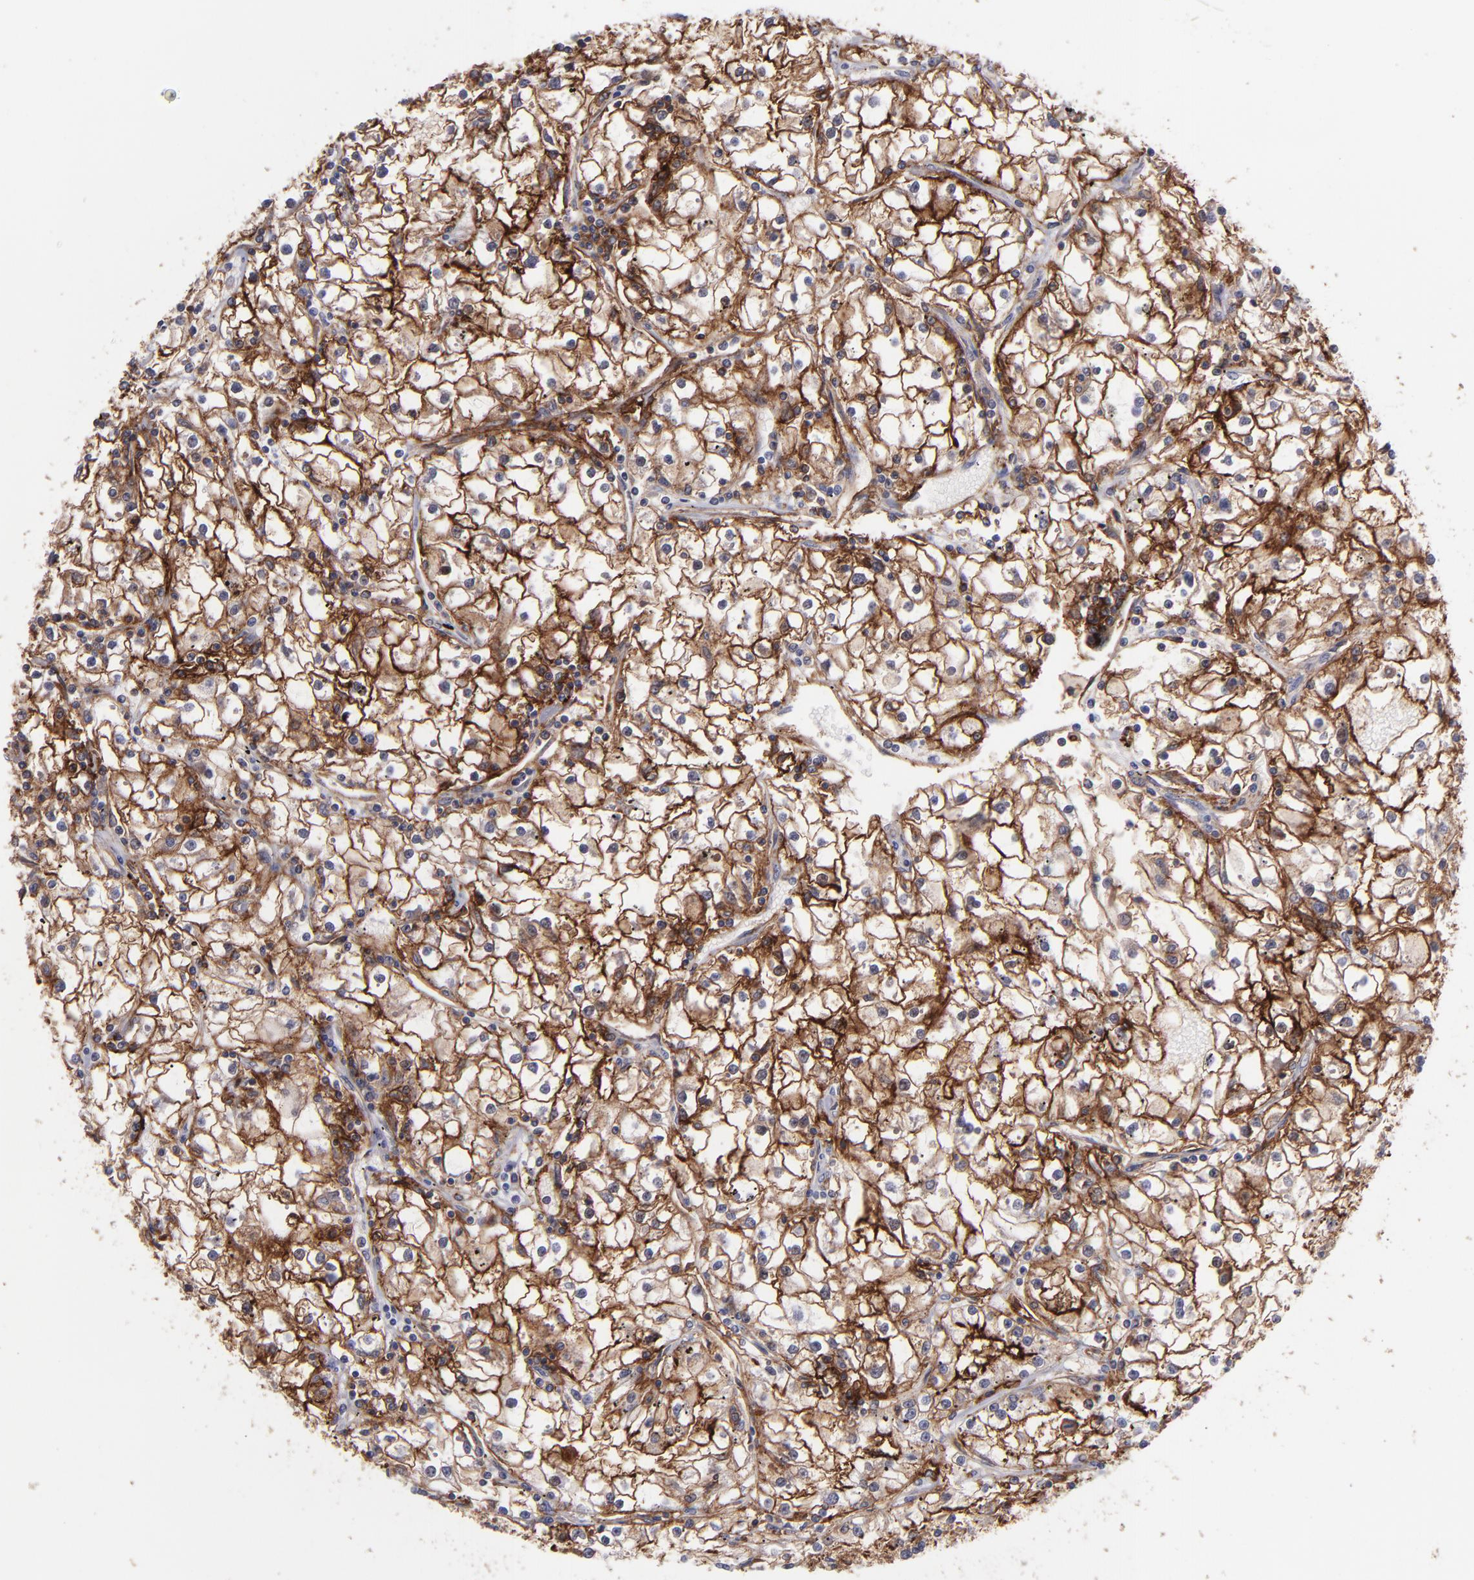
{"staining": {"intensity": "moderate", "quantity": ">75%", "location": "cytoplasmic/membranous"}, "tissue": "renal cancer", "cell_type": "Tumor cells", "image_type": "cancer", "snomed": [{"axis": "morphology", "description": "Adenocarcinoma, NOS"}, {"axis": "topography", "description": "Kidney"}], "caption": "An image of human renal adenocarcinoma stained for a protein reveals moderate cytoplasmic/membranous brown staining in tumor cells. Ihc stains the protein in brown and the nuclei are stained blue.", "gene": "ICAM1", "patient": {"sex": "male", "age": 56}}